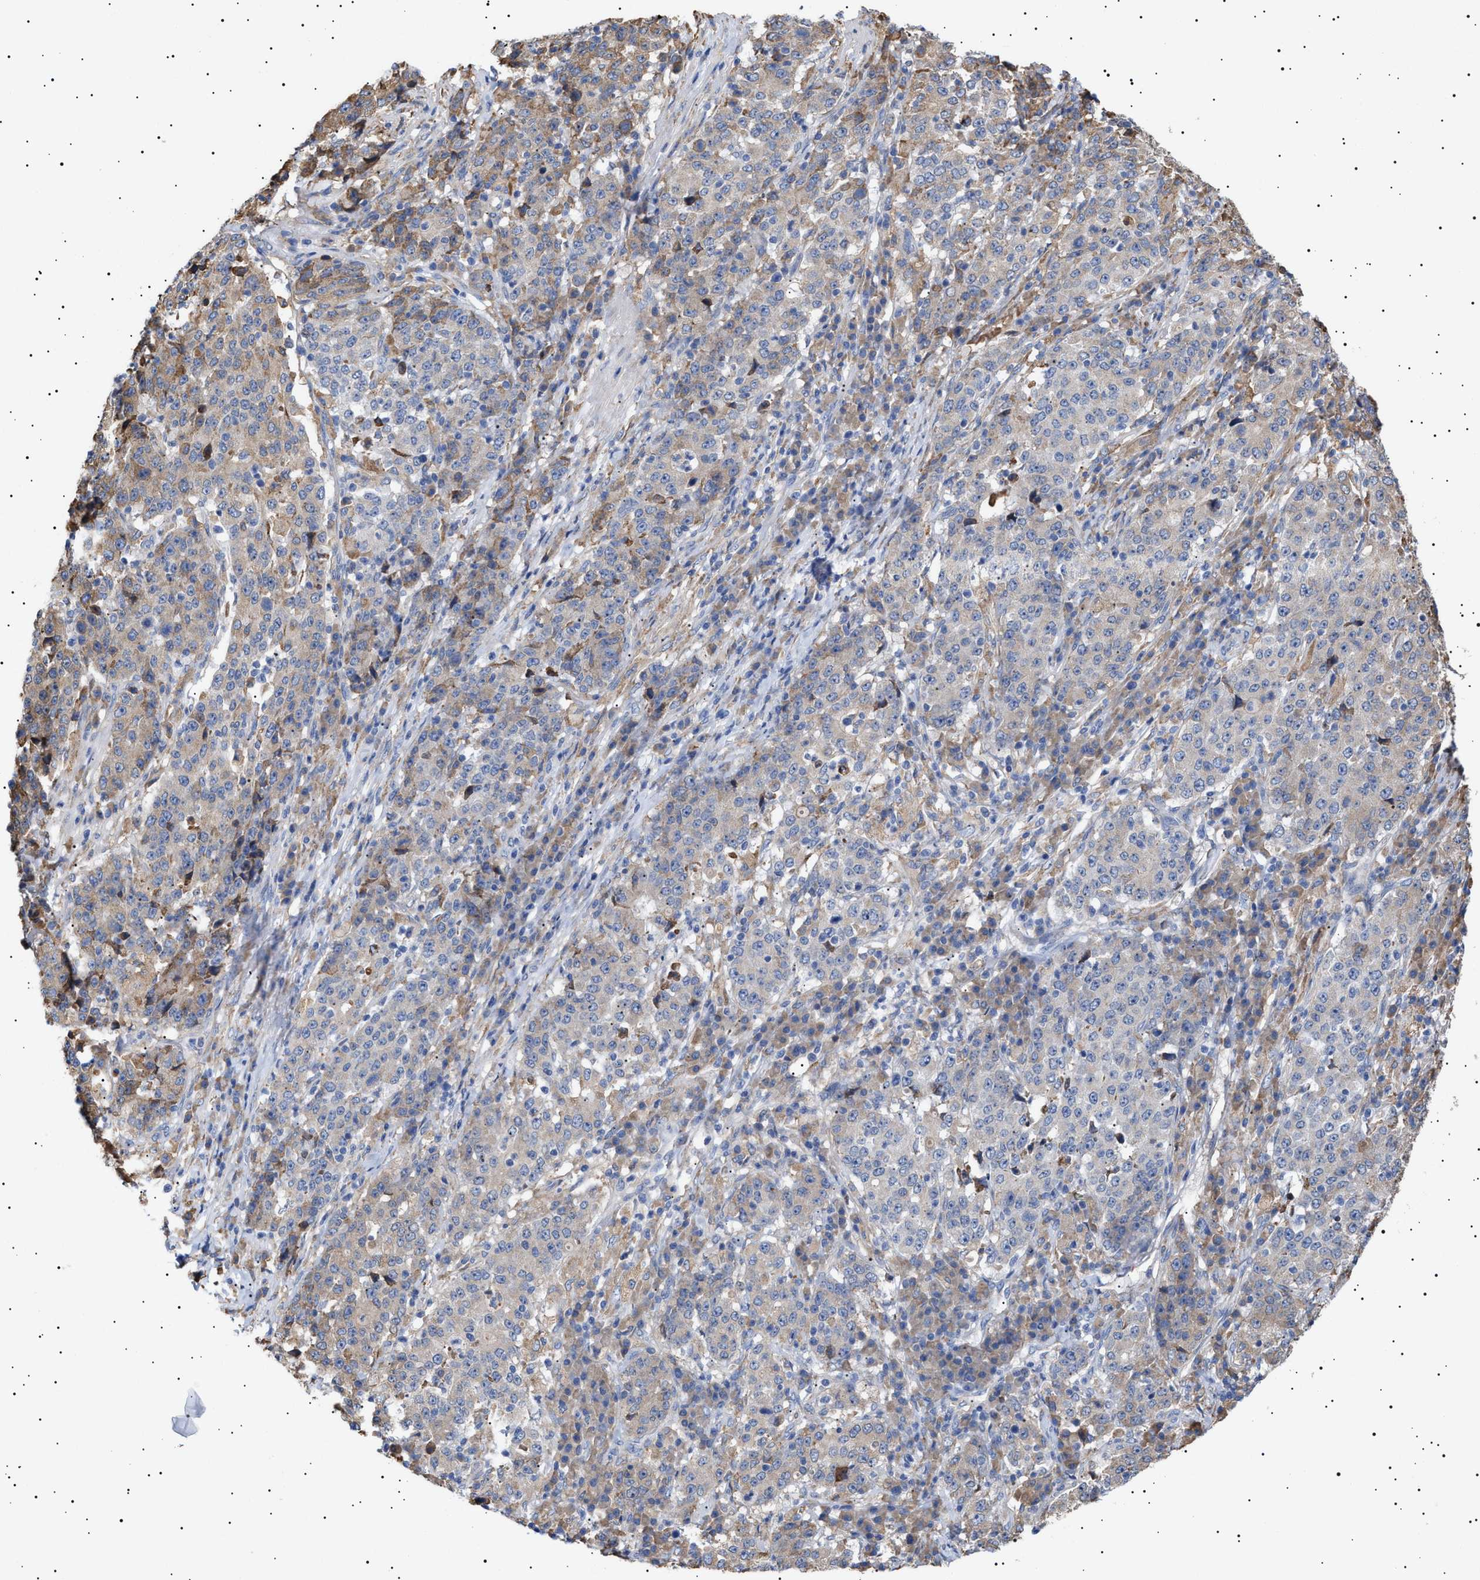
{"staining": {"intensity": "weak", "quantity": "<25%", "location": "cytoplasmic/membranous"}, "tissue": "stomach cancer", "cell_type": "Tumor cells", "image_type": "cancer", "snomed": [{"axis": "morphology", "description": "Adenocarcinoma, NOS"}, {"axis": "topography", "description": "Stomach"}], "caption": "Tumor cells show no significant staining in adenocarcinoma (stomach).", "gene": "ERCC6L2", "patient": {"sex": "male", "age": 59}}